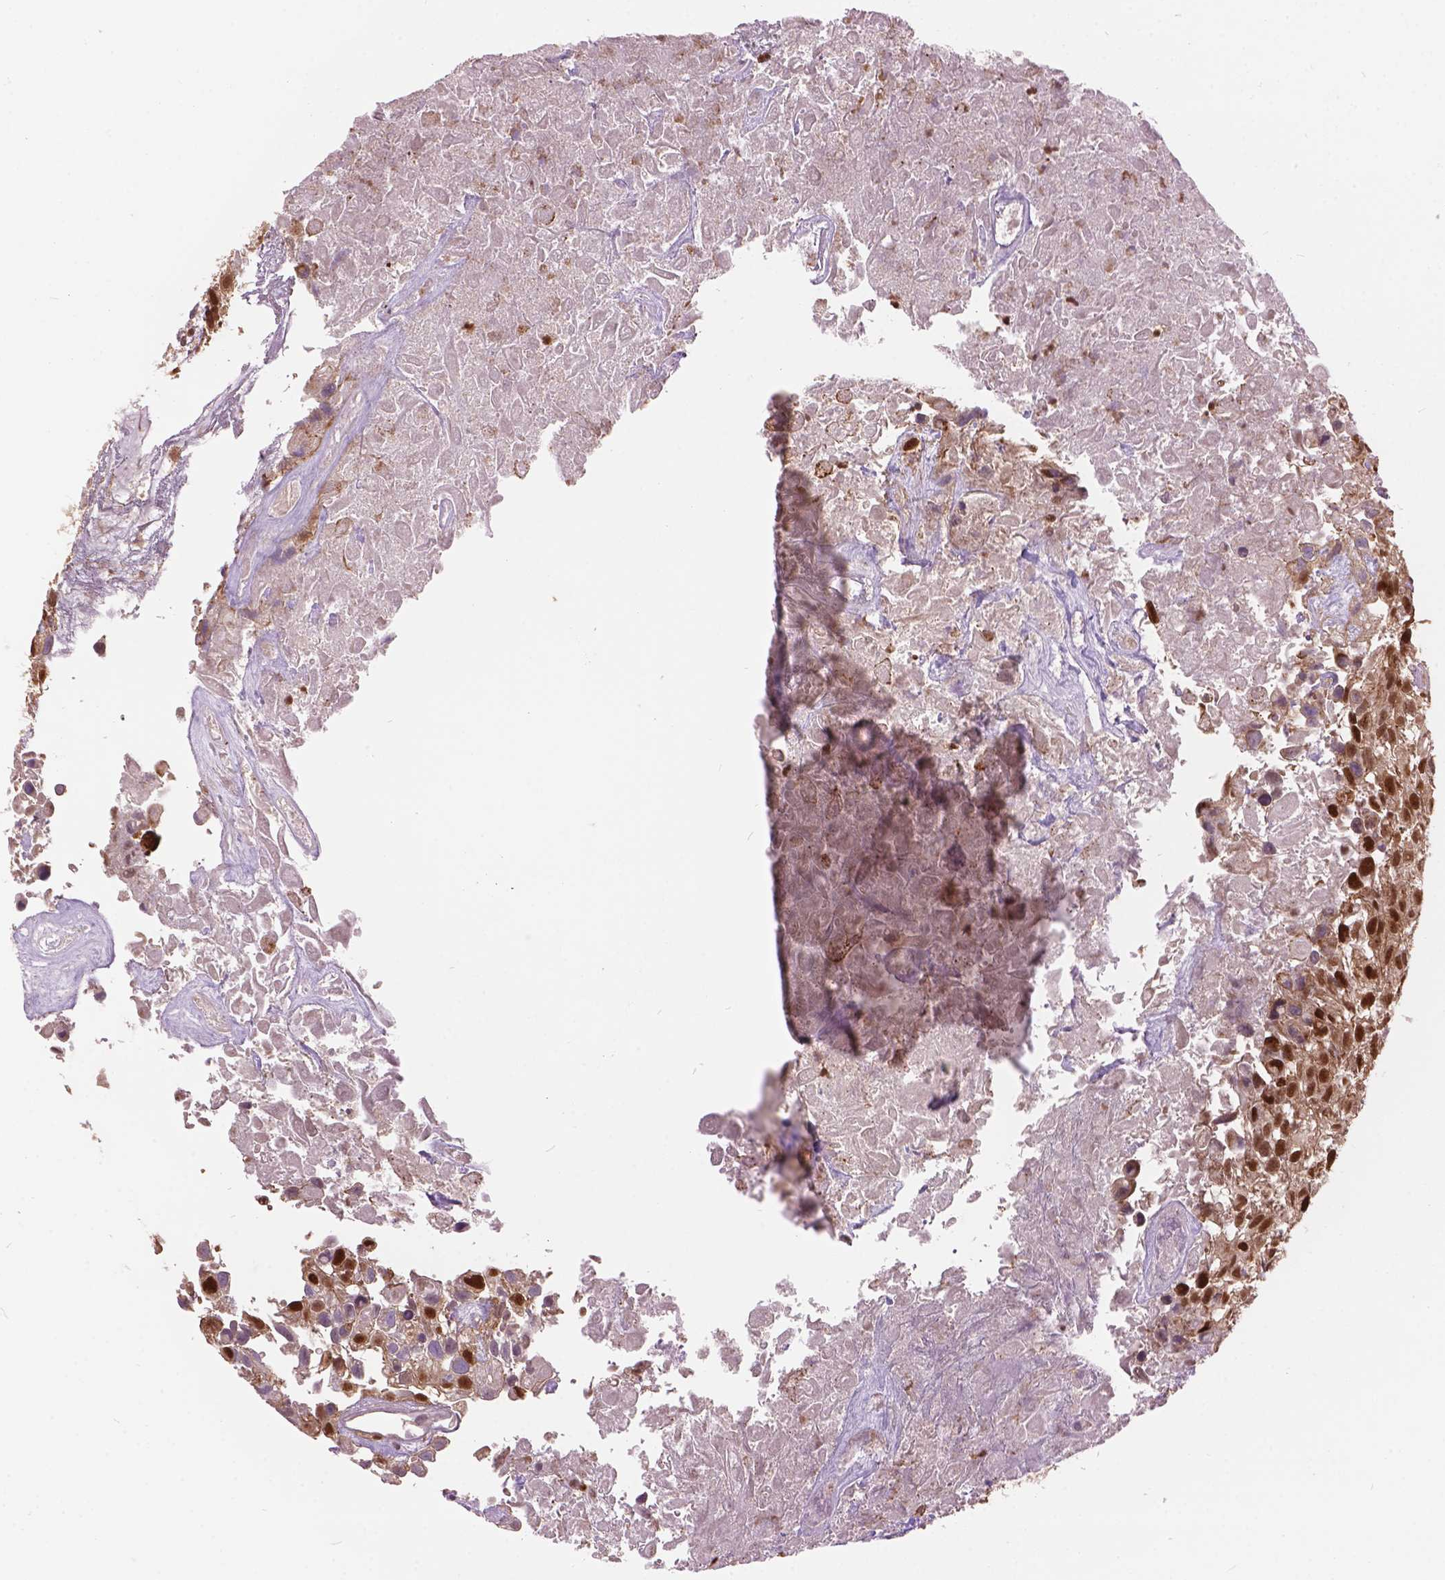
{"staining": {"intensity": "moderate", "quantity": ">75%", "location": "nuclear"}, "tissue": "urothelial cancer", "cell_type": "Tumor cells", "image_type": "cancer", "snomed": [{"axis": "morphology", "description": "Urothelial carcinoma, High grade"}, {"axis": "topography", "description": "Urinary bladder"}], "caption": "Immunohistochemistry (IHC) photomicrograph of neoplastic tissue: high-grade urothelial carcinoma stained using IHC shows medium levels of moderate protein expression localized specifically in the nuclear of tumor cells, appearing as a nuclear brown color.", "gene": "ANP32B", "patient": {"sex": "male", "age": 56}}